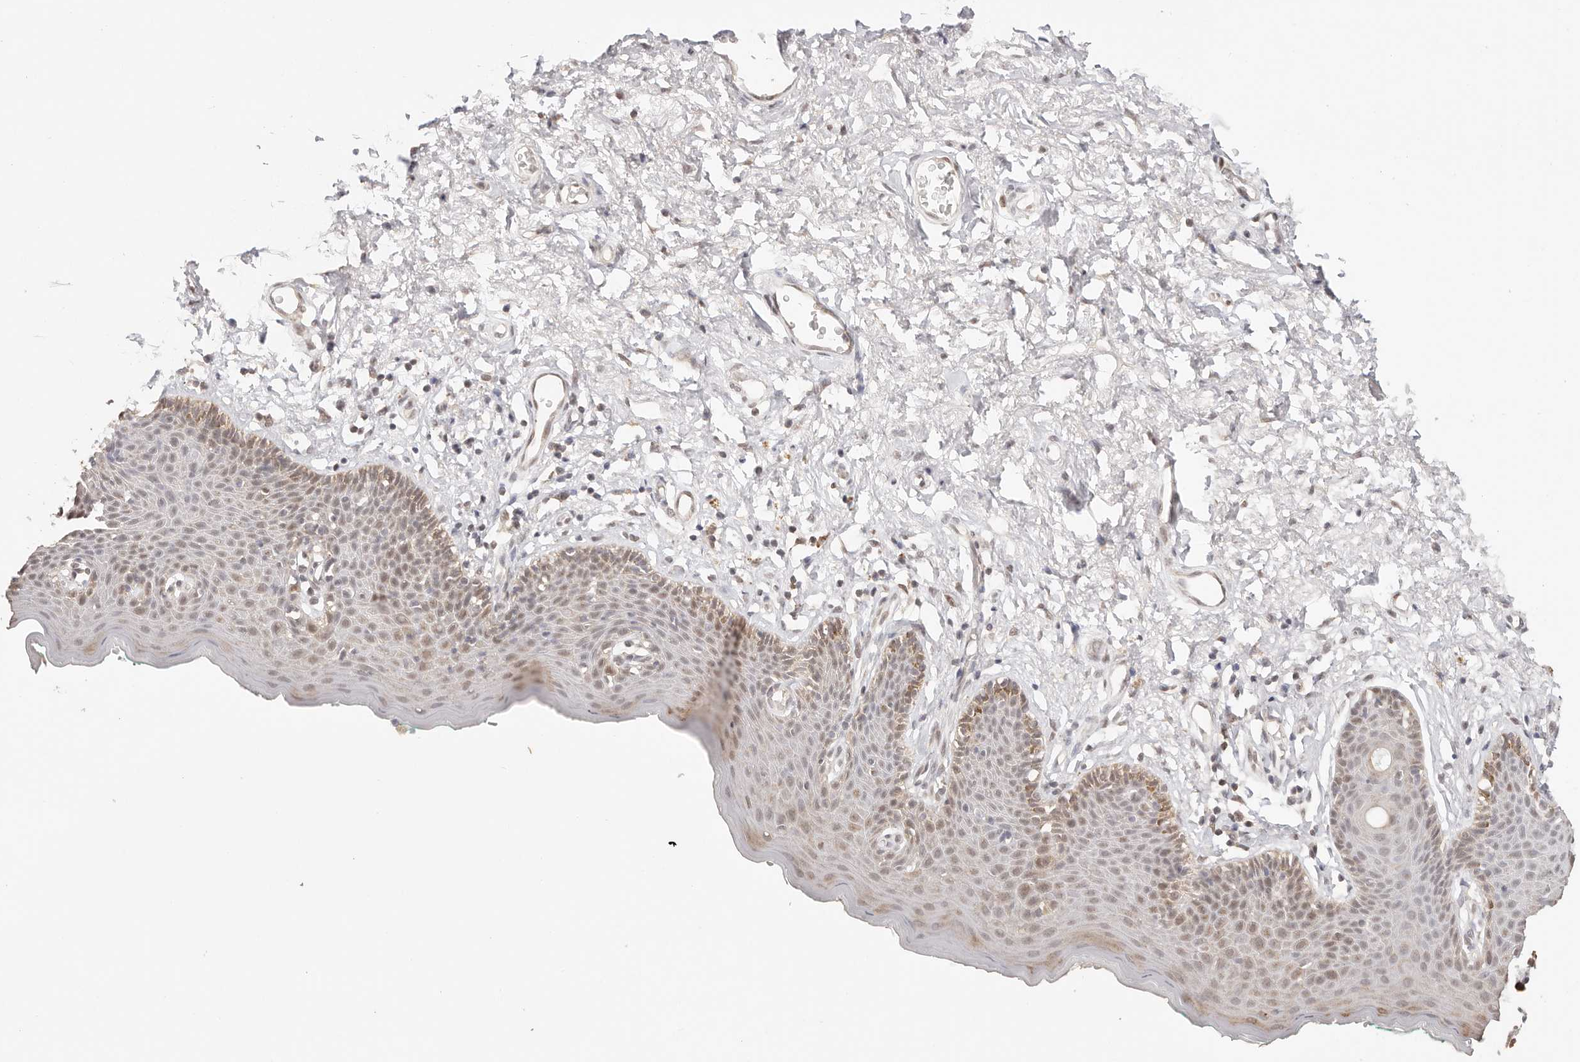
{"staining": {"intensity": "moderate", "quantity": ">75%", "location": "nuclear"}, "tissue": "skin", "cell_type": "Epidermal cells", "image_type": "normal", "snomed": [{"axis": "morphology", "description": "Normal tissue, NOS"}, {"axis": "topography", "description": "Vulva"}], "caption": "IHC image of unremarkable skin stained for a protein (brown), which shows medium levels of moderate nuclear expression in about >75% of epidermal cells.", "gene": "RFC3", "patient": {"sex": "female", "age": 66}}